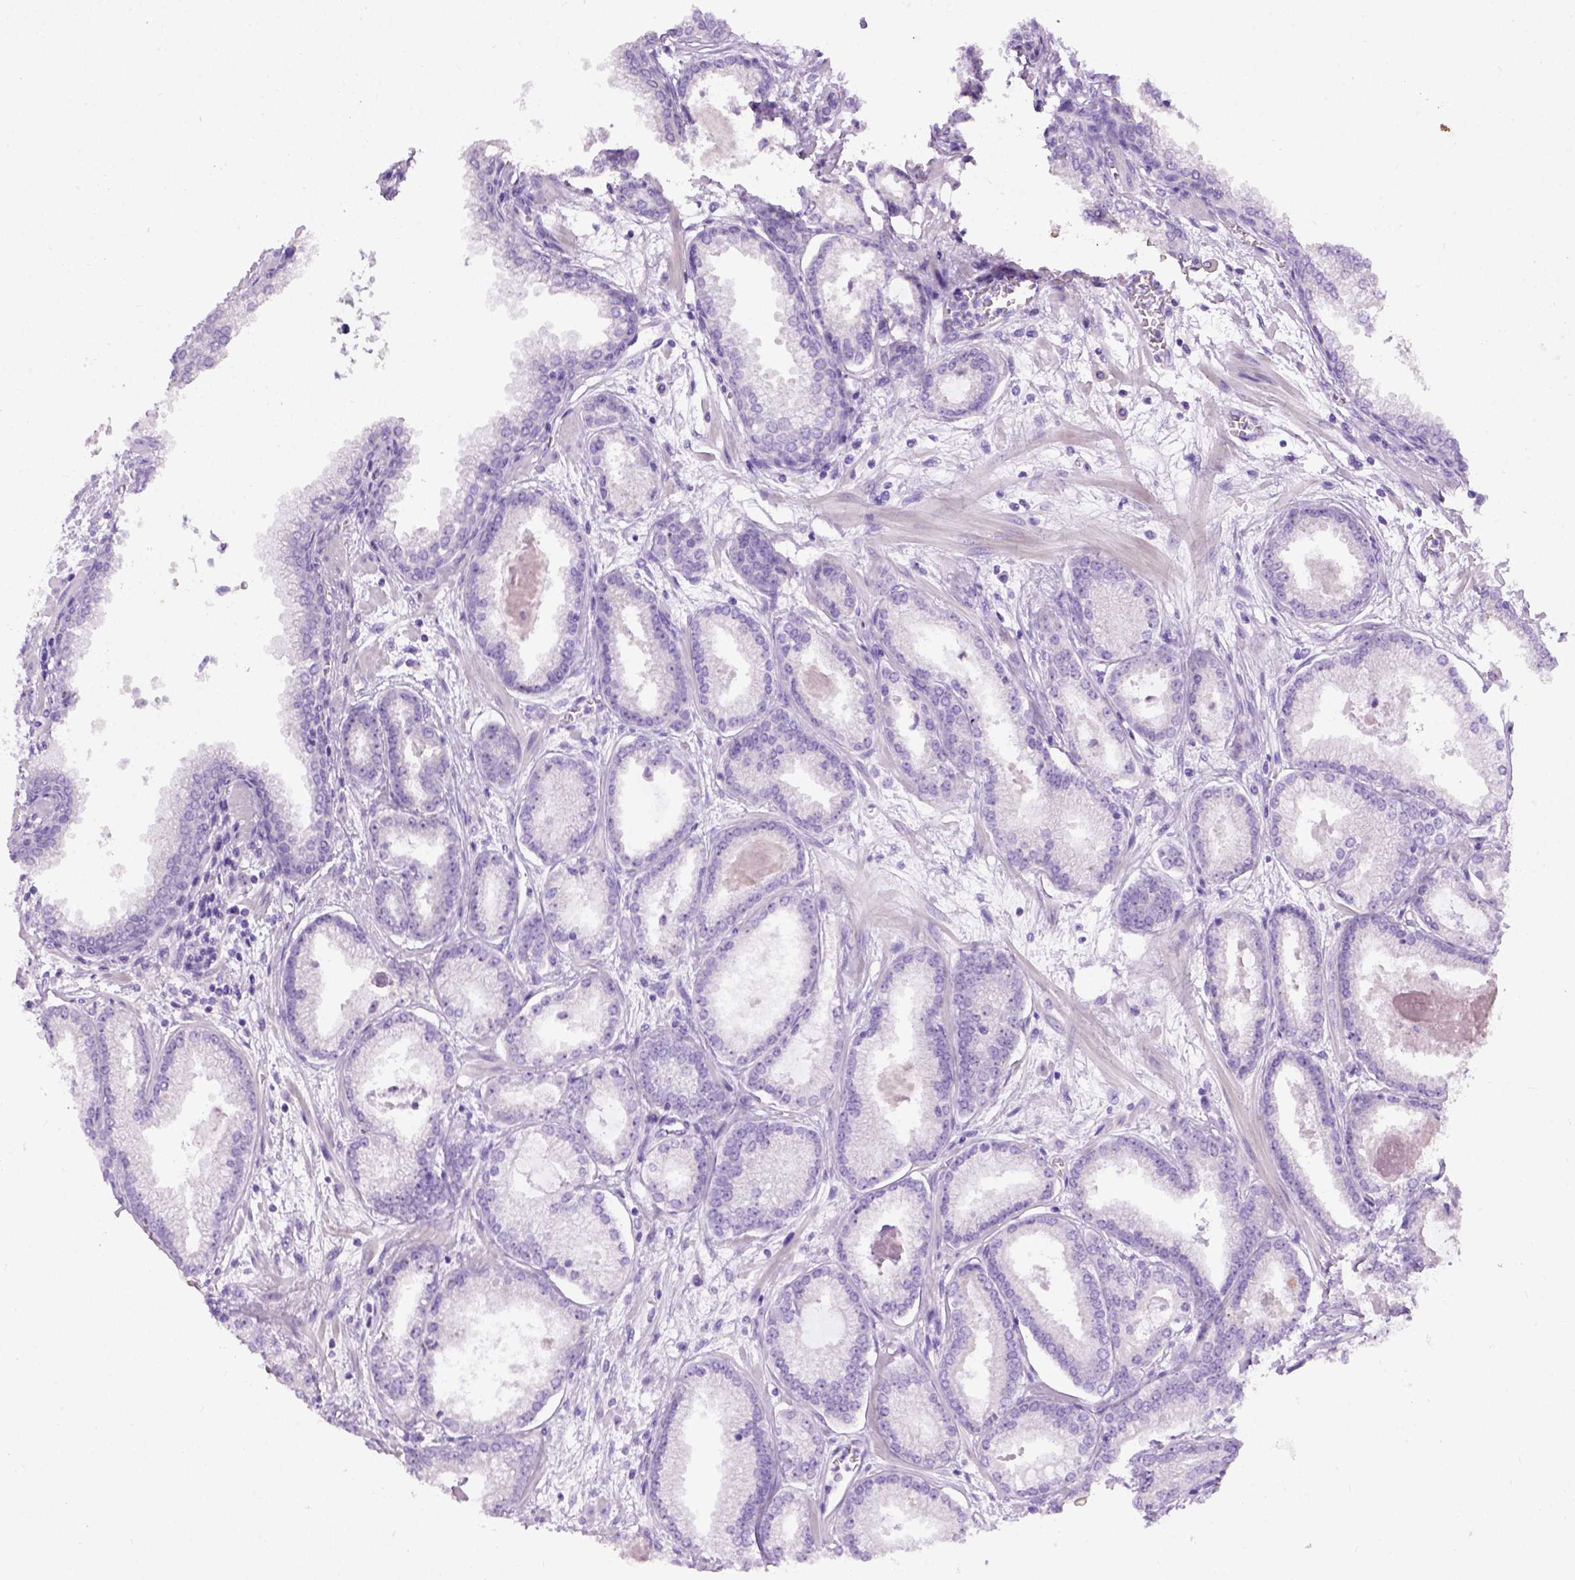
{"staining": {"intensity": "negative", "quantity": "none", "location": "none"}, "tissue": "prostate cancer", "cell_type": "Tumor cells", "image_type": "cancer", "snomed": [{"axis": "morphology", "description": "Adenocarcinoma, Low grade"}, {"axis": "topography", "description": "Prostate"}], "caption": "A photomicrograph of human prostate low-grade adenocarcinoma is negative for staining in tumor cells.", "gene": "UTP4", "patient": {"sex": "male", "age": 68}}